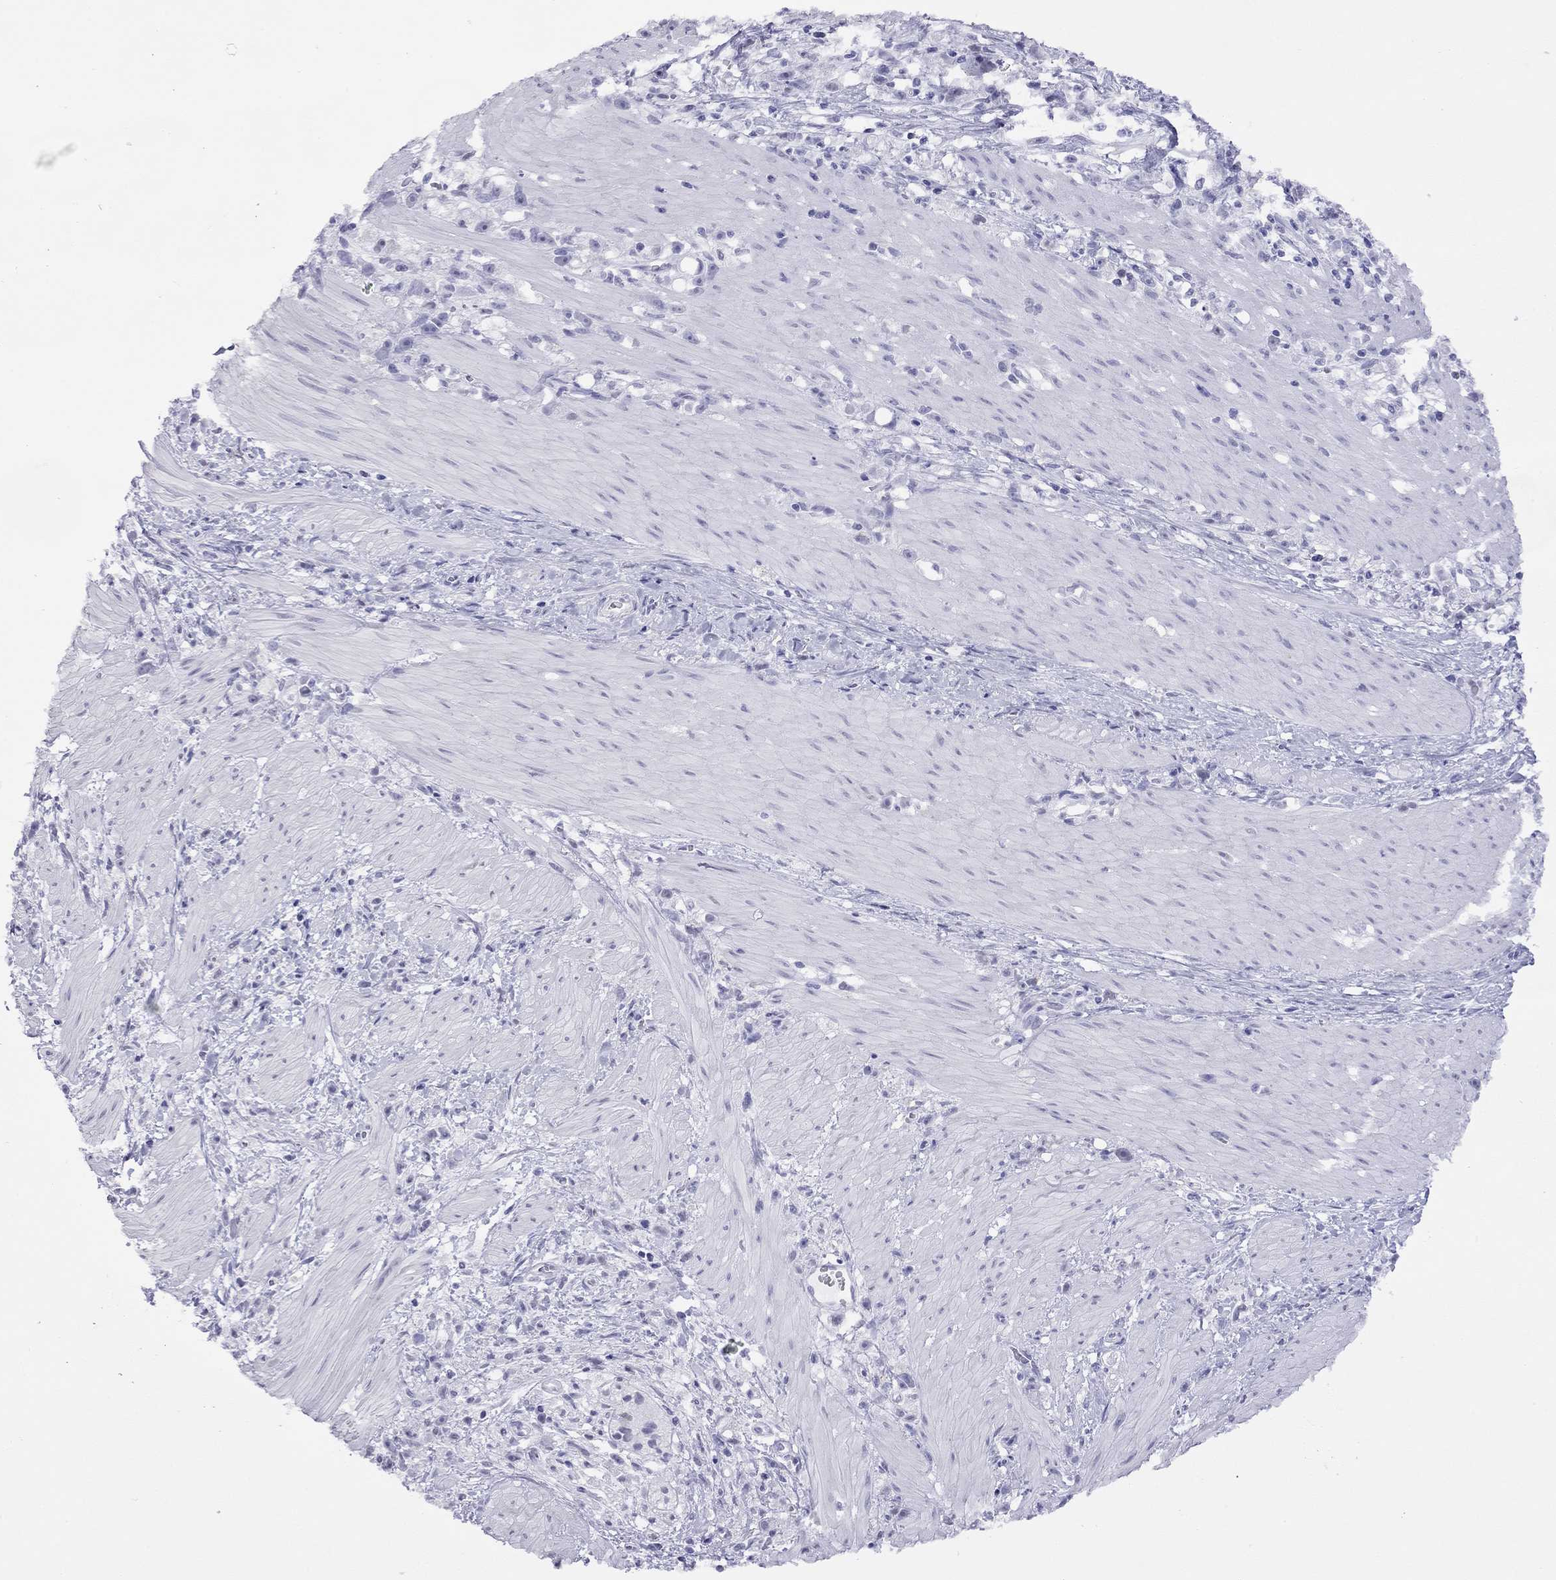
{"staining": {"intensity": "negative", "quantity": "none", "location": "none"}, "tissue": "stomach cancer", "cell_type": "Tumor cells", "image_type": "cancer", "snomed": [{"axis": "morphology", "description": "Adenocarcinoma, NOS"}, {"axis": "topography", "description": "Stomach"}], "caption": "Micrograph shows no significant protein expression in tumor cells of stomach adenocarcinoma. (Brightfield microscopy of DAB (3,3'-diaminobenzidine) immunohistochemistry (IHC) at high magnification).", "gene": "SLC30A8", "patient": {"sex": "female", "age": 59}}